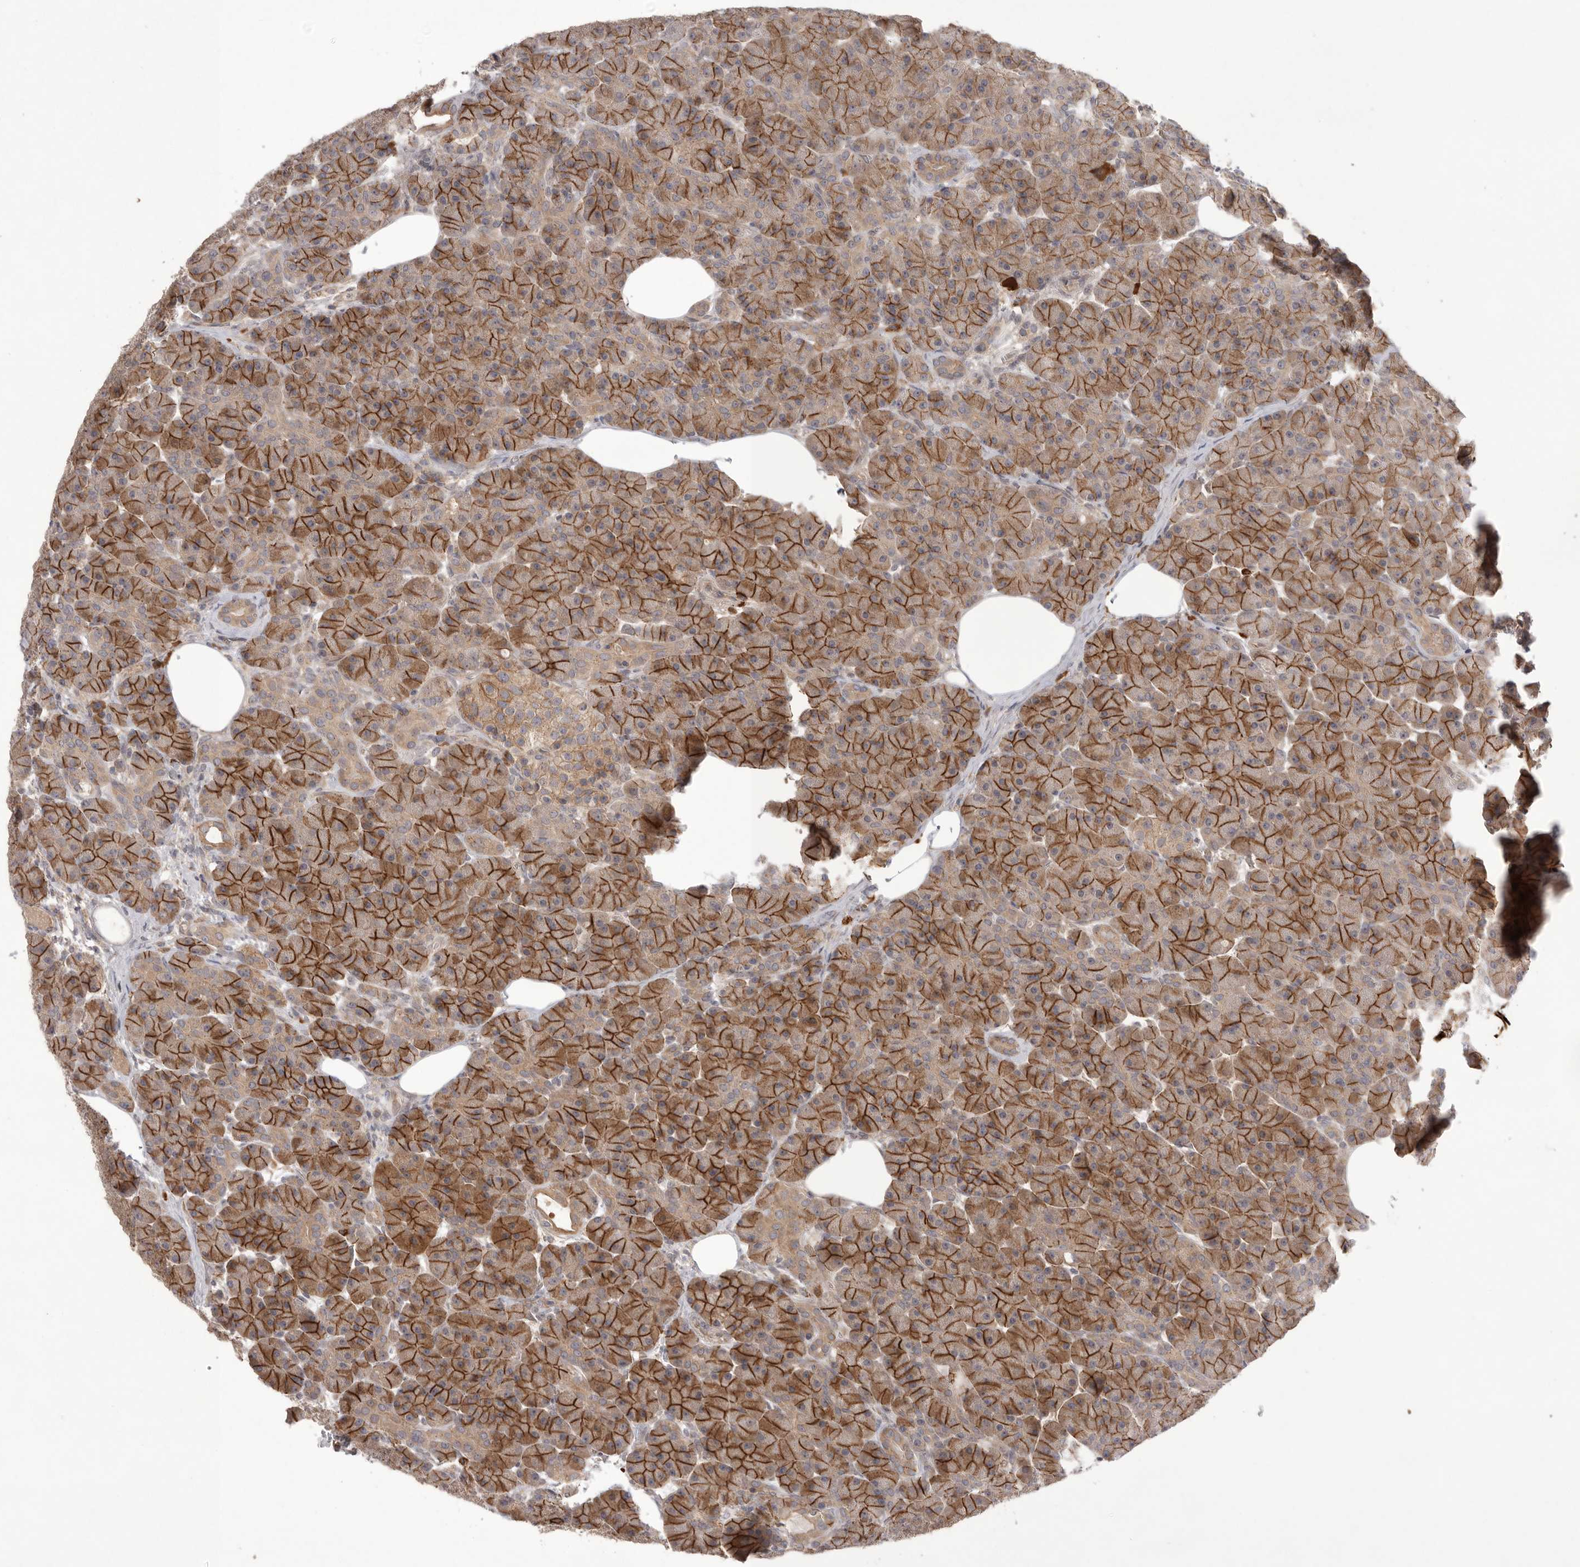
{"staining": {"intensity": "strong", "quantity": ">75%", "location": "cytoplasmic/membranous"}, "tissue": "pancreas", "cell_type": "Exocrine glandular cells", "image_type": "normal", "snomed": [{"axis": "morphology", "description": "Normal tissue, NOS"}, {"axis": "topography", "description": "Pancreas"}], "caption": "An immunohistochemistry image of unremarkable tissue is shown. Protein staining in brown labels strong cytoplasmic/membranous positivity in pancreas within exocrine glandular cells.", "gene": "NRCAM", "patient": {"sex": "male", "age": 63}}